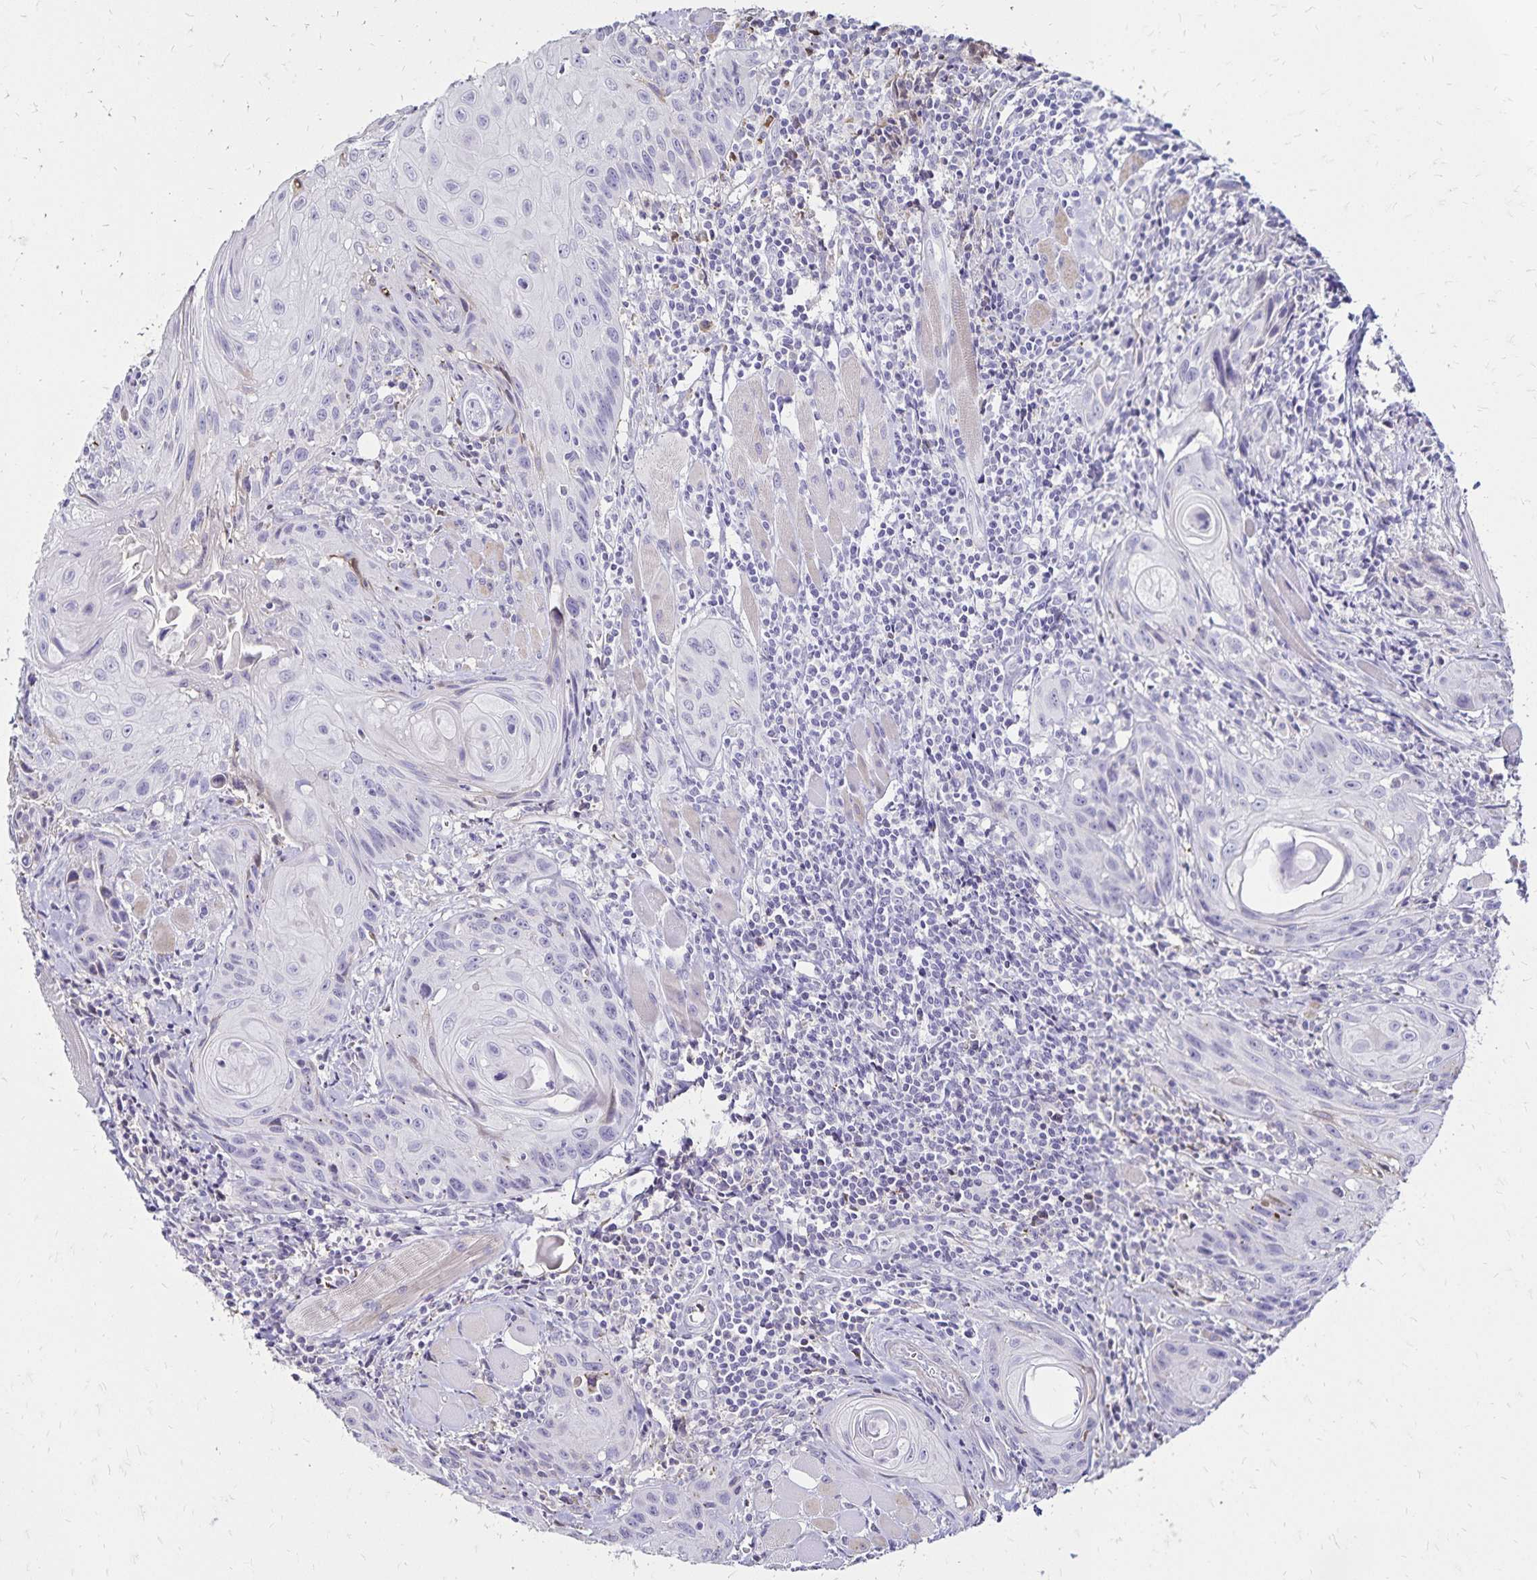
{"staining": {"intensity": "negative", "quantity": "none", "location": "none"}, "tissue": "head and neck cancer", "cell_type": "Tumor cells", "image_type": "cancer", "snomed": [{"axis": "morphology", "description": "Squamous cell carcinoma, NOS"}, {"axis": "topography", "description": "Oral tissue"}, {"axis": "topography", "description": "Head-Neck"}], "caption": "This is an IHC micrograph of human squamous cell carcinoma (head and neck). There is no expression in tumor cells.", "gene": "KISS1", "patient": {"sex": "male", "age": 58}}